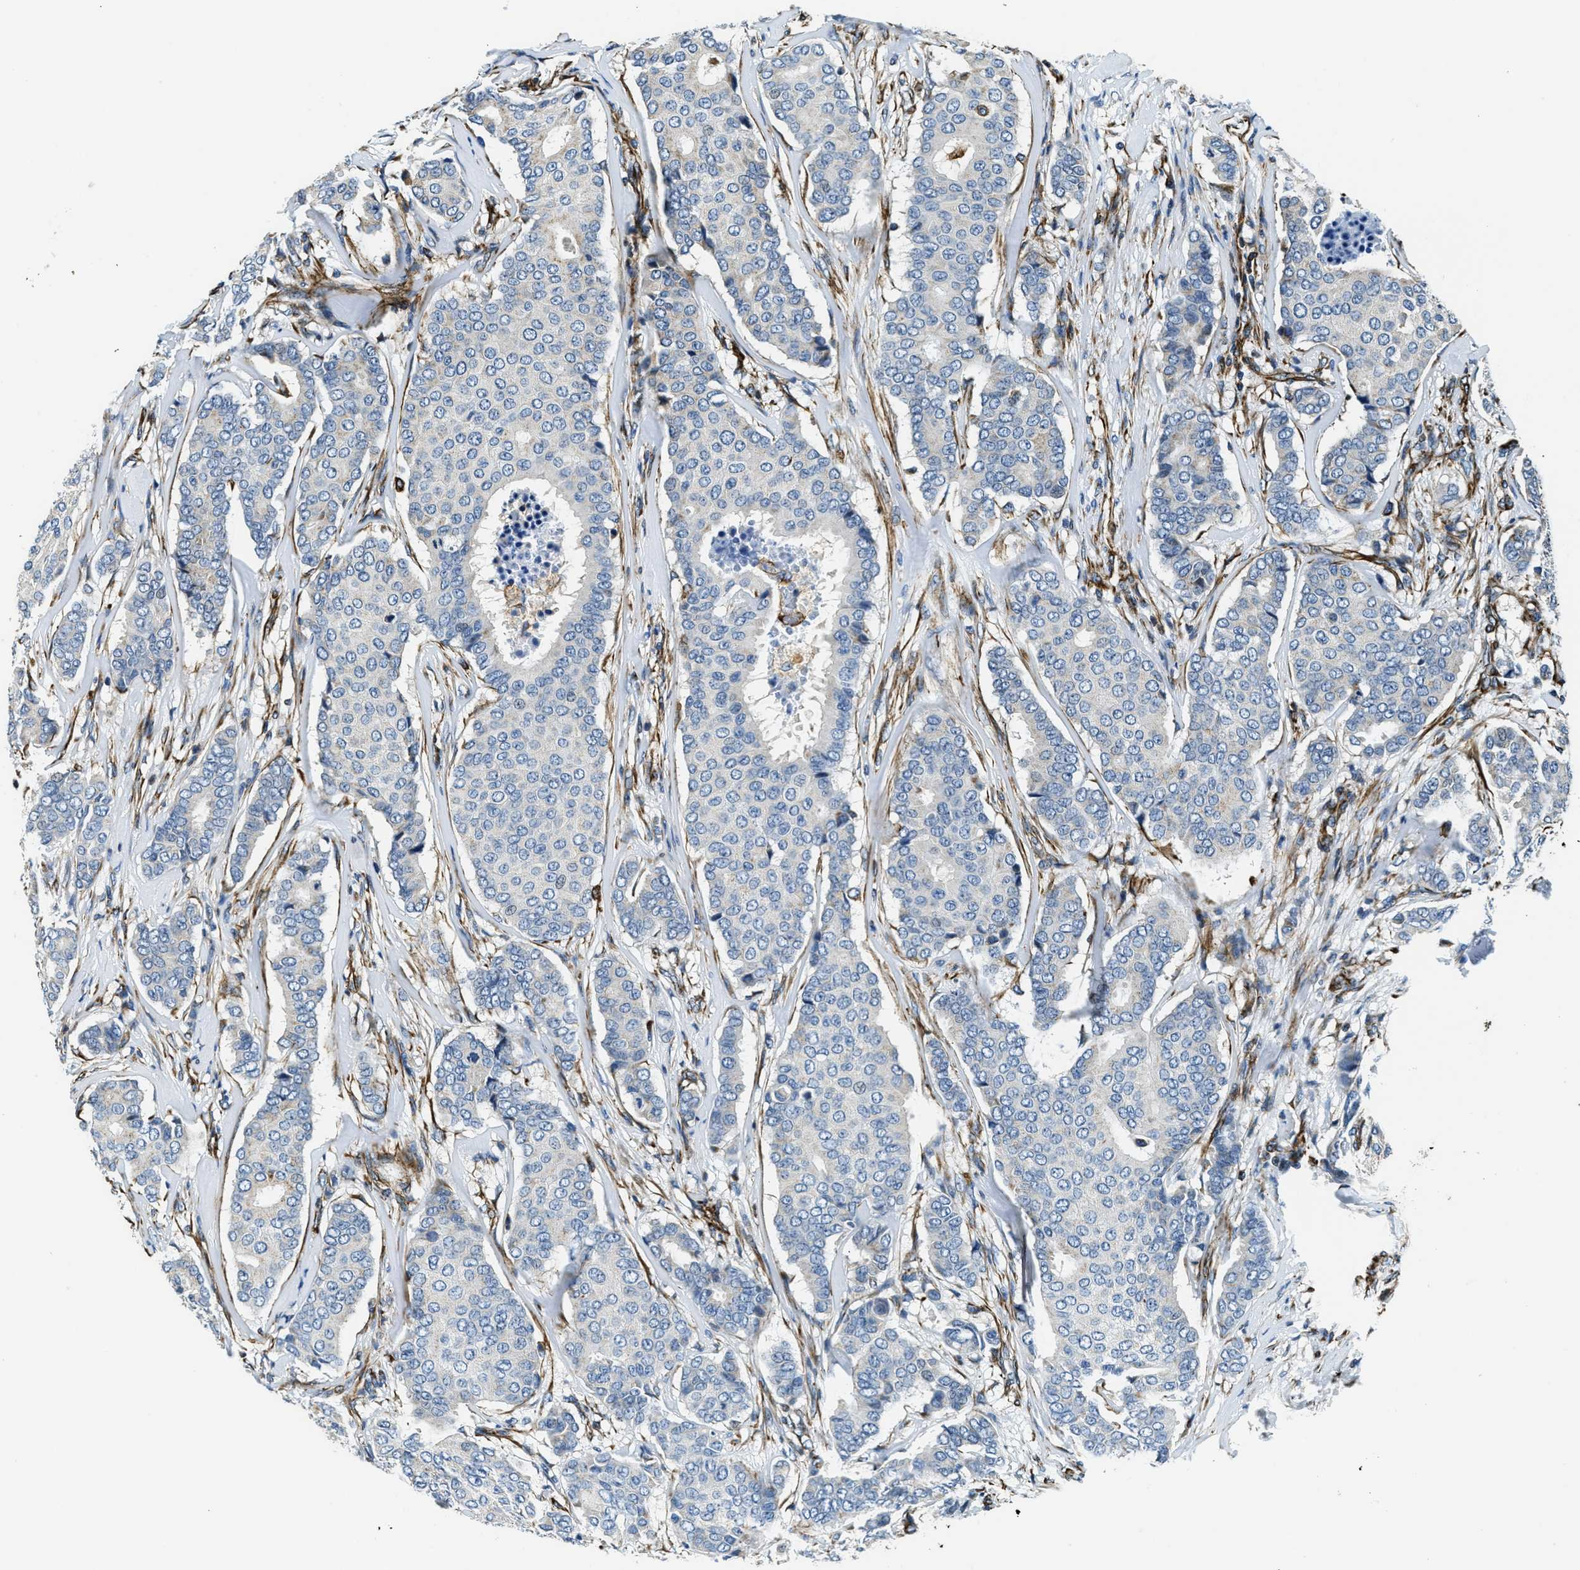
{"staining": {"intensity": "negative", "quantity": "none", "location": "none"}, "tissue": "breast cancer", "cell_type": "Tumor cells", "image_type": "cancer", "snomed": [{"axis": "morphology", "description": "Duct carcinoma"}, {"axis": "topography", "description": "Breast"}], "caption": "Breast cancer was stained to show a protein in brown. There is no significant staining in tumor cells. Brightfield microscopy of immunohistochemistry (IHC) stained with DAB (brown) and hematoxylin (blue), captured at high magnification.", "gene": "GNS", "patient": {"sex": "female", "age": 75}}